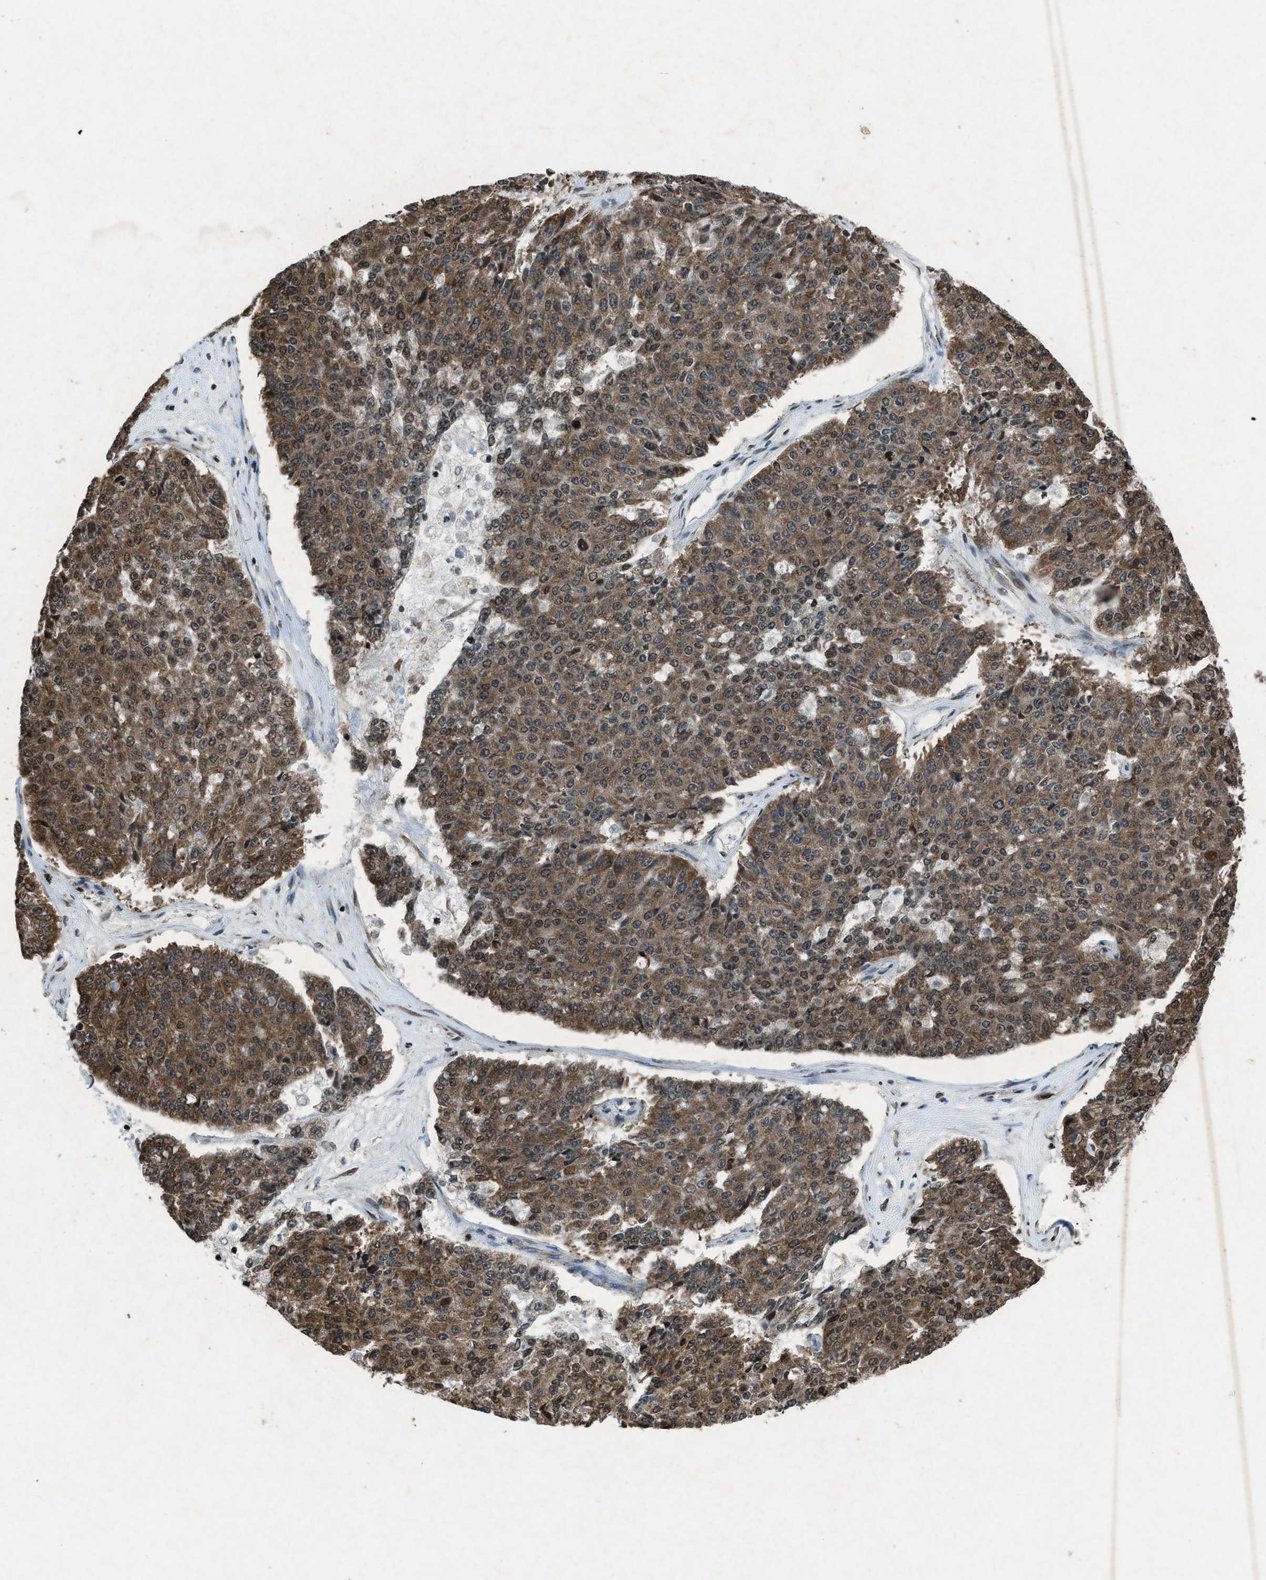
{"staining": {"intensity": "moderate", "quantity": ">75%", "location": "cytoplasmic/membranous"}, "tissue": "pancreatic cancer", "cell_type": "Tumor cells", "image_type": "cancer", "snomed": [{"axis": "morphology", "description": "Adenocarcinoma, NOS"}, {"axis": "topography", "description": "Pancreas"}], "caption": "Pancreatic adenocarcinoma tissue reveals moderate cytoplasmic/membranous staining in approximately >75% of tumor cells (IHC, brightfield microscopy, high magnification).", "gene": "NXF1", "patient": {"sex": "male", "age": 50}}